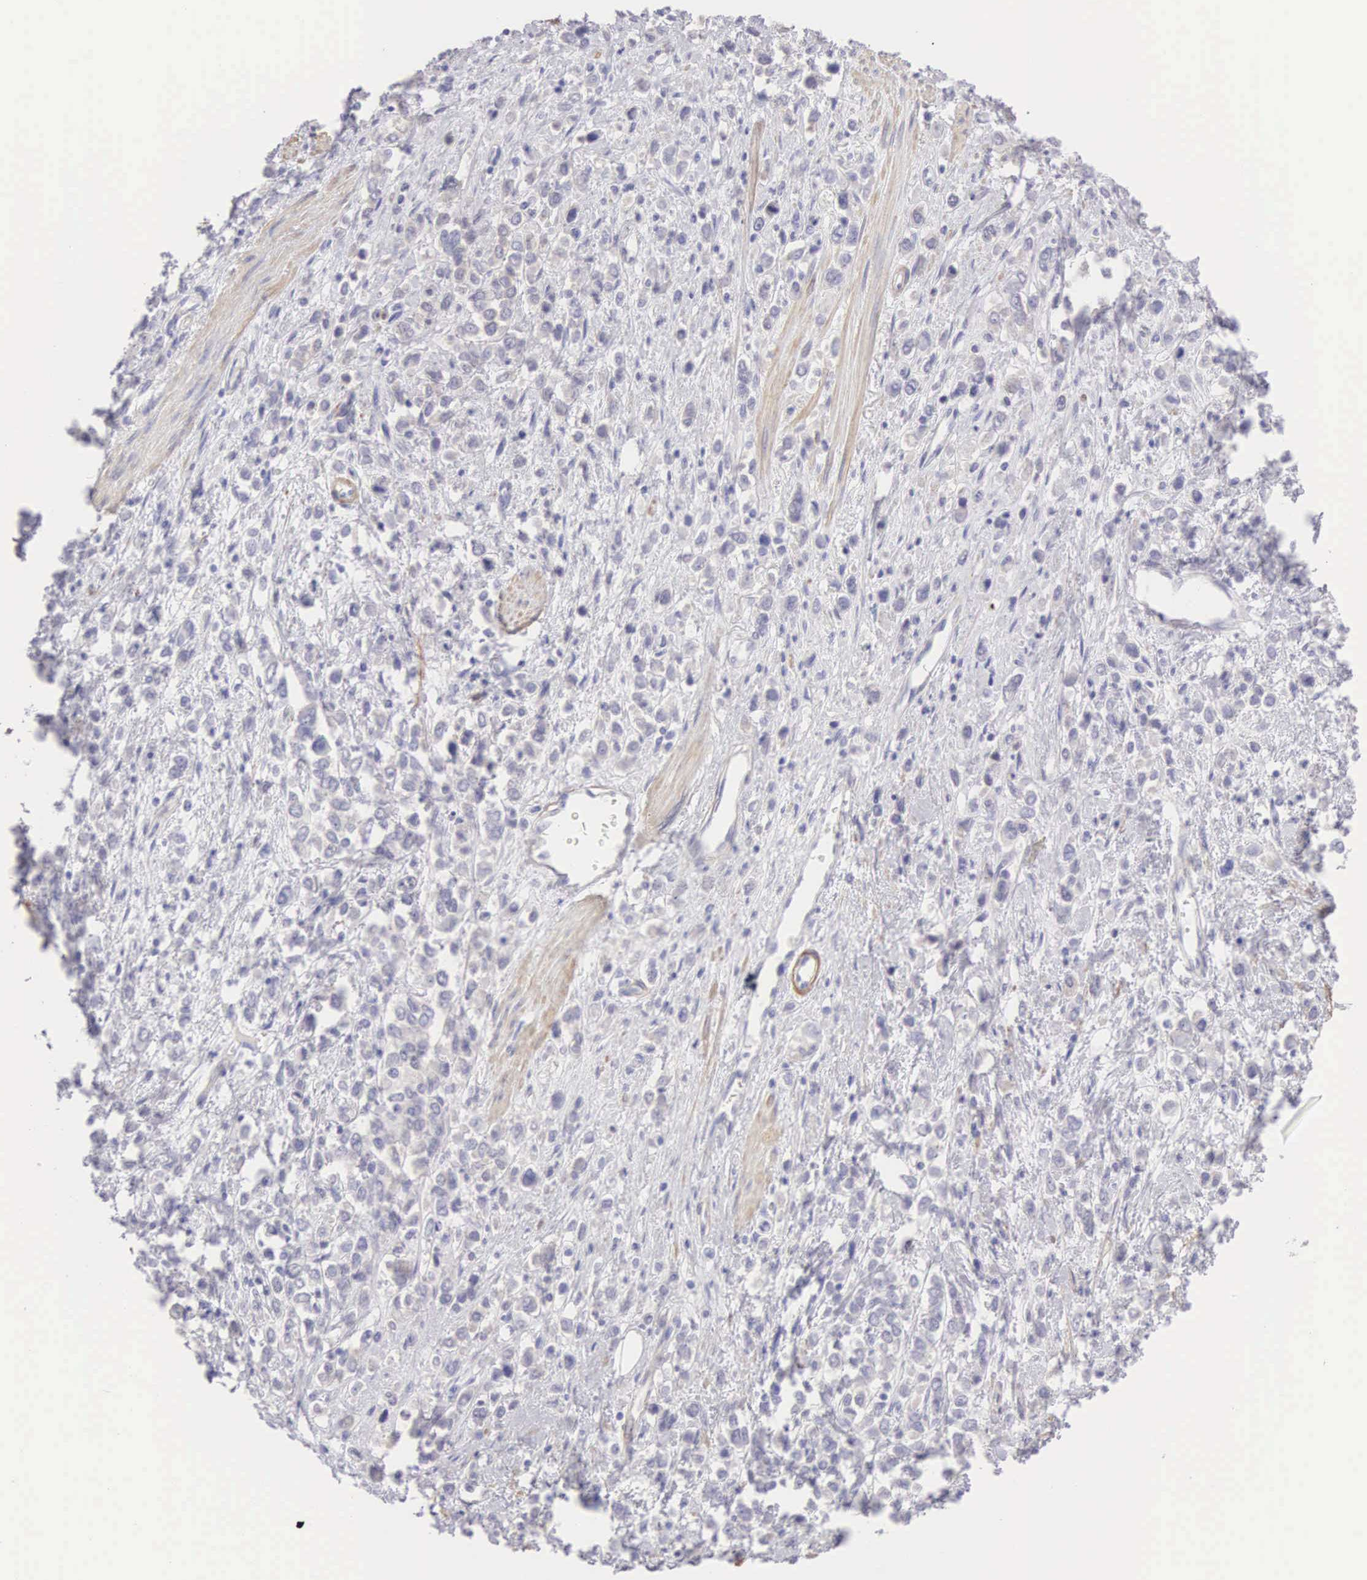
{"staining": {"intensity": "weak", "quantity": "<25%", "location": "cytoplasmic/membranous"}, "tissue": "stomach cancer", "cell_type": "Tumor cells", "image_type": "cancer", "snomed": [{"axis": "morphology", "description": "Adenocarcinoma, NOS"}, {"axis": "topography", "description": "Stomach, upper"}], "caption": "Immunohistochemistry micrograph of human stomach cancer stained for a protein (brown), which exhibits no positivity in tumor cells. (Brightfield microscopy of DAB immunohistochemistry (IHC) at high magnification).", "gene": "ARFGAP3", "patient": {"sex": "male", "age": 76}}